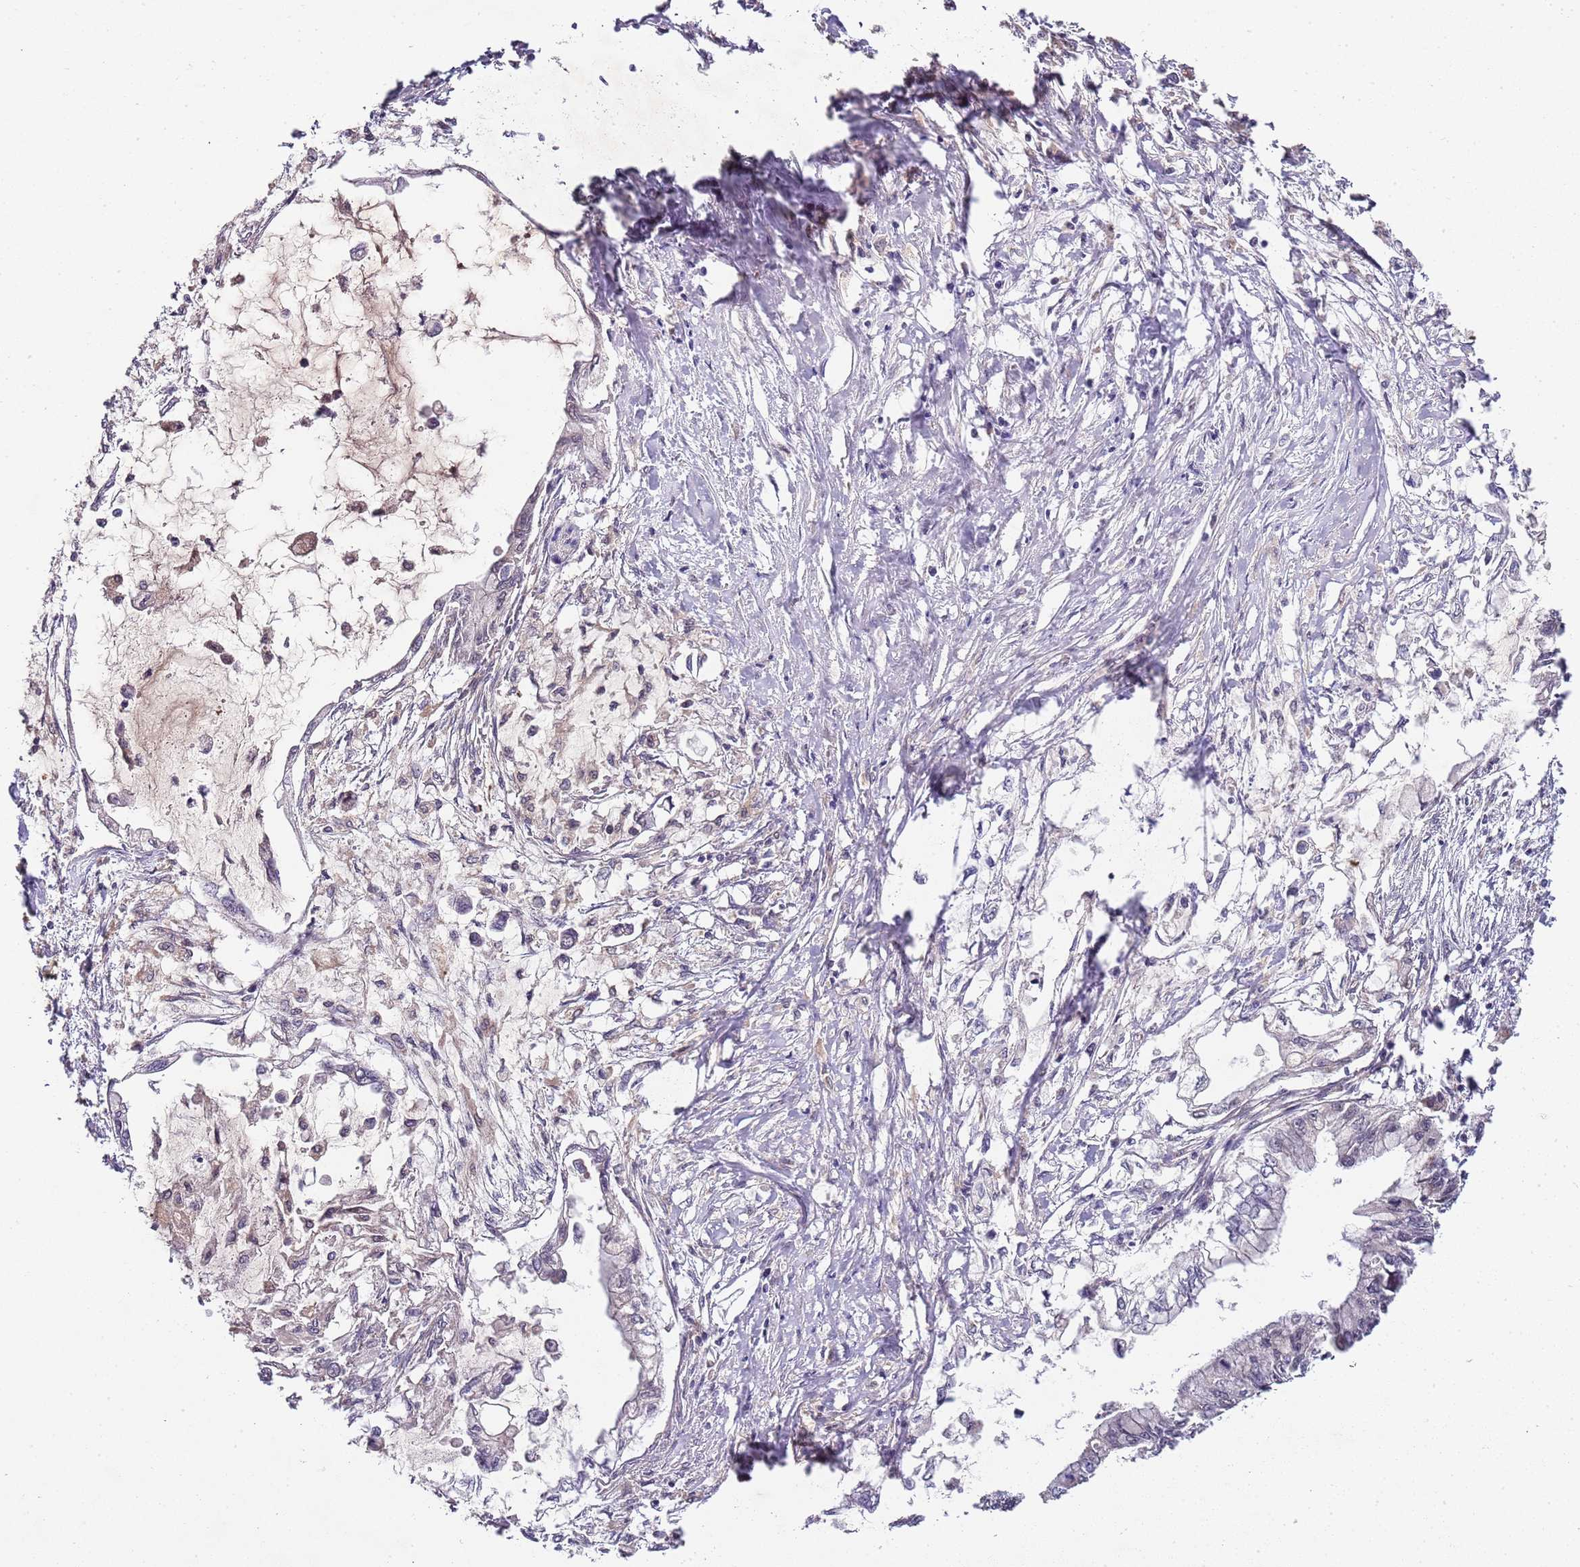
{"staining": {"intensity": "negative", "quantity": "none", "location": "none"}, "tissue": "pancreatic cancer", "cell_type": "Tumor cells", "image_type": "cancer", "snomed": [{"axis": "morphology", "description": "Adenocarcinoma, NOS"}, {"axis": "topography", "description": "Pancreas"}], "caption": "This is an IHC image of human pancreatic adenocarcinoma. There is no staining in tumor cells.", "gene": "LIN37", "patient": {"sex": "male", "age": 48}}